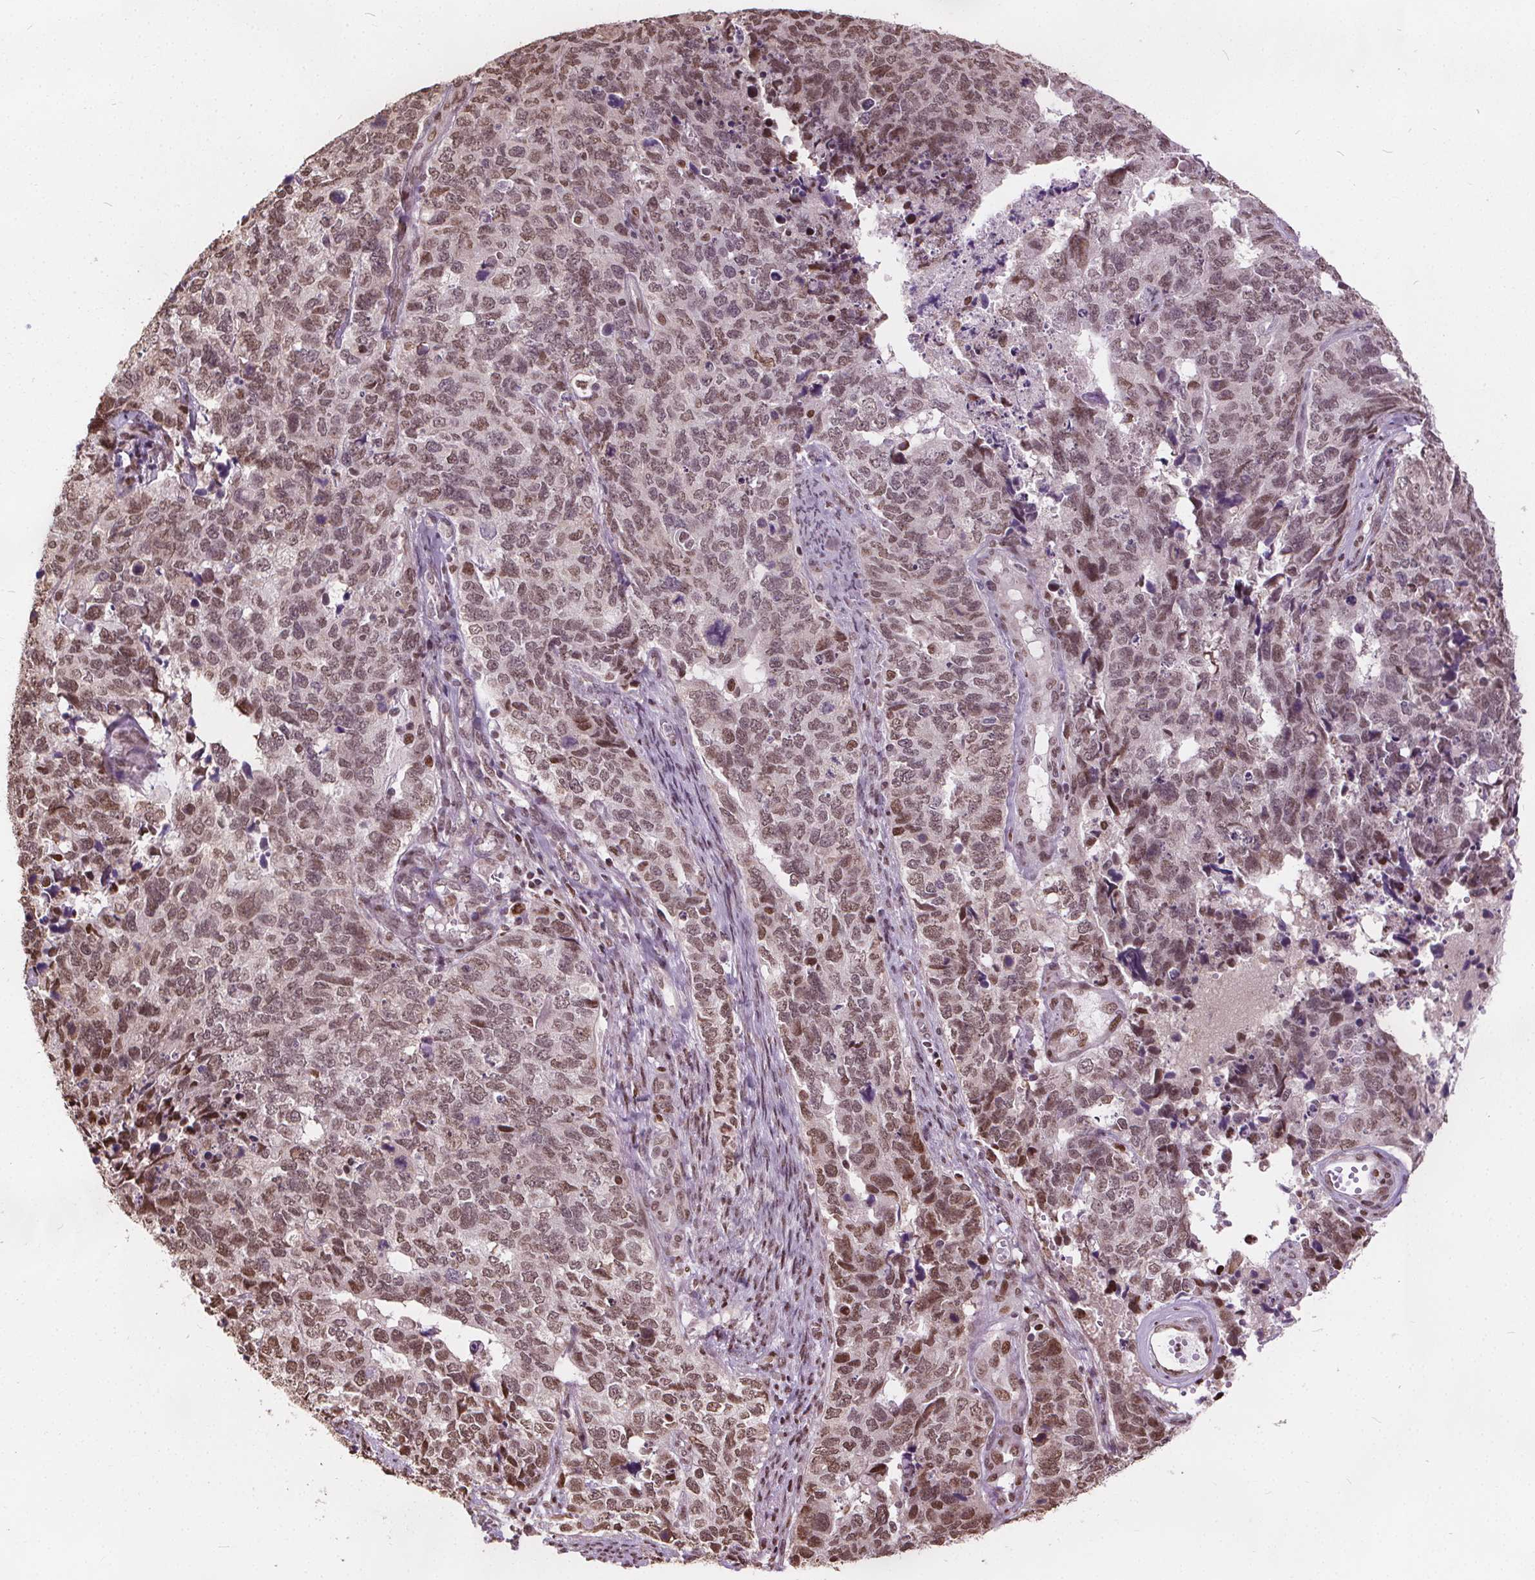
{"staining": {"intensity": "moderate", "quantity": ">75%", "location": "nuclear"}, "tissue": "cervical cancer", "cell_type": "Tumor cells", "image_type": "cancer", "snomed": [{"axis": "morphology", "description": "Squamous cell carcinoma, NOS"}, {"axis": "topography", "description": "Cervix"}], "caption": "Tumor cells show medium levels of moderate nuclear staining in approximately >75% of cells in cervical cancer.", "gene": "ISLR2", "patient": {"sex": "female", "age": 63}}